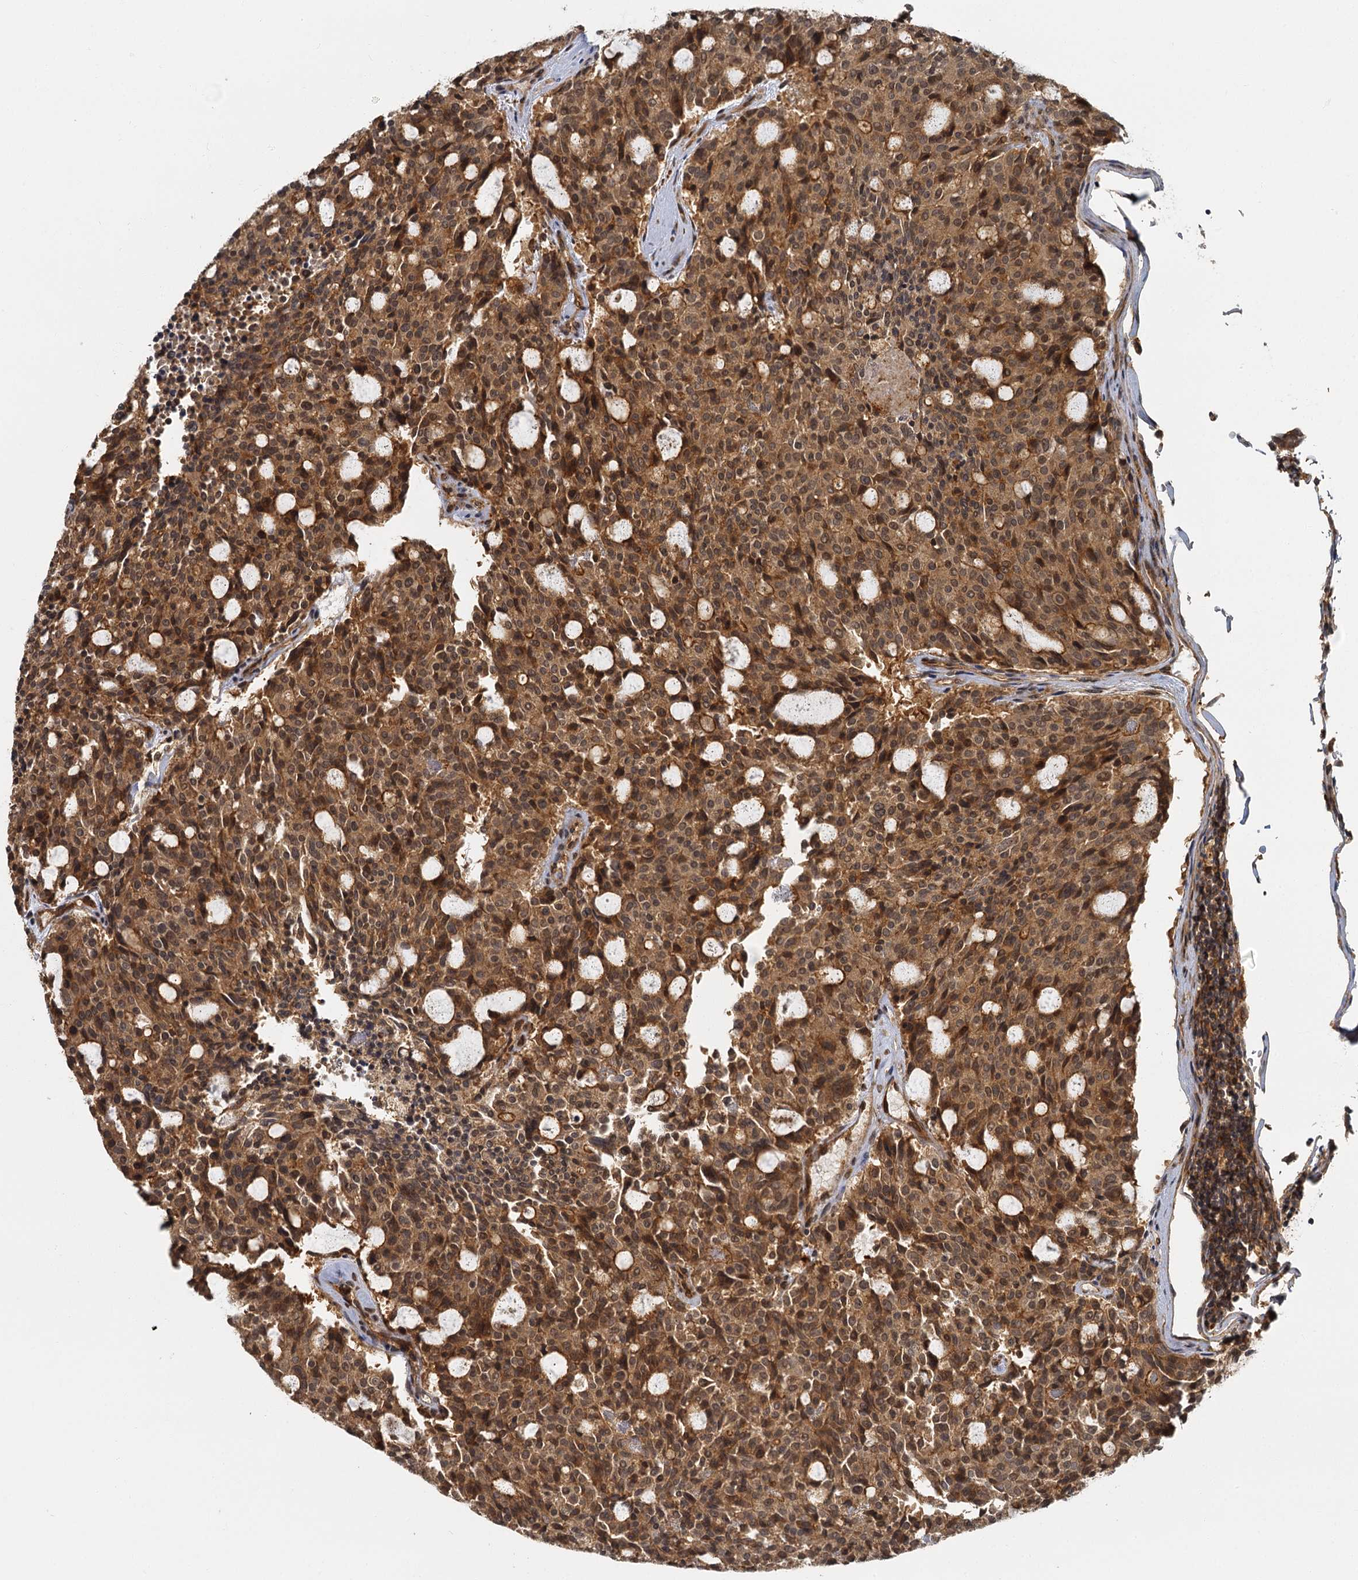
{"staining": {"intensity": "moderate", "quantity": ">75%", "location": "cytoplasmic/membranous,nuclear"}, "tissue": "carcinoid", "cell_type": "Tumor cells", "image_type": "cancer", "snomed": [{"axis": "morphology", "description": "Carcinoid, malignant, NOS"}, {"axis": "topography", "description": "Pancreas"}], "caption": "Immunohistochemistry micrograph of human malignant carcinoid stained for a protein (brown), which shows medium levels of moderate cytoplasmic/membranous and nuclear positivity in about >75% of tumor cells.", "gene": "ZNF549", "patient": {"sex": "female", "age": 54}}